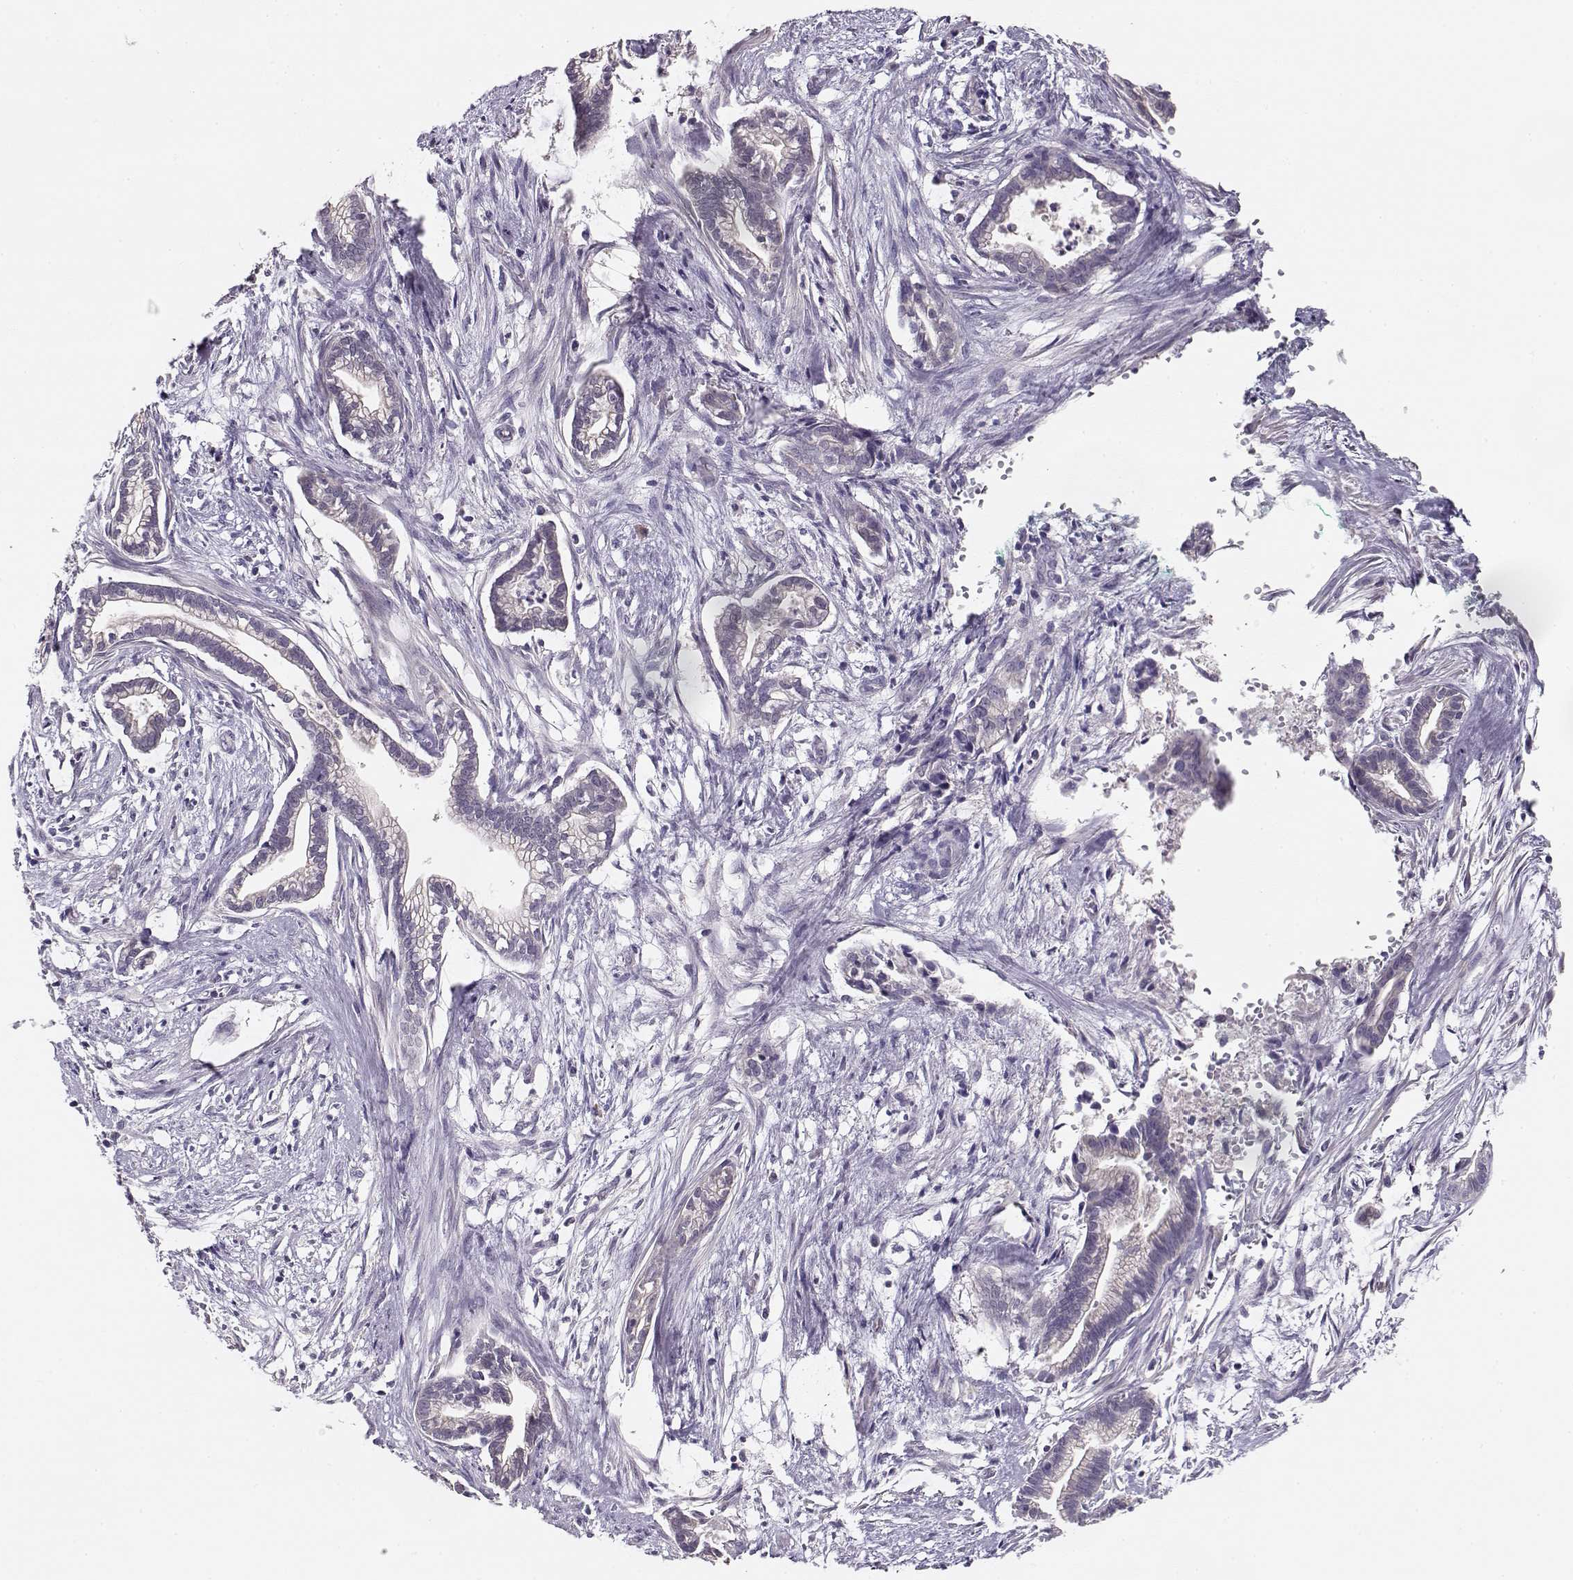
{"staining": {"intensity": "negative", "quantity": "none", "location": "none"}, "tissue": "cervical cancer", "cell_type": "Tumor cells", "image_type": "cancer", "snomed": [{"axis": "morphology", "description": "Adenocarcinoma, NOS"}, {"axis": "topography", "description": "Cervix"}], "caption": "This is an immunohistochemistry (IHC) image of cervical adenocarcinoma. There is no expression in tumor cells.", "gene": "GLIPR1L2", "patient": {"sex": "female", "age": 62}}